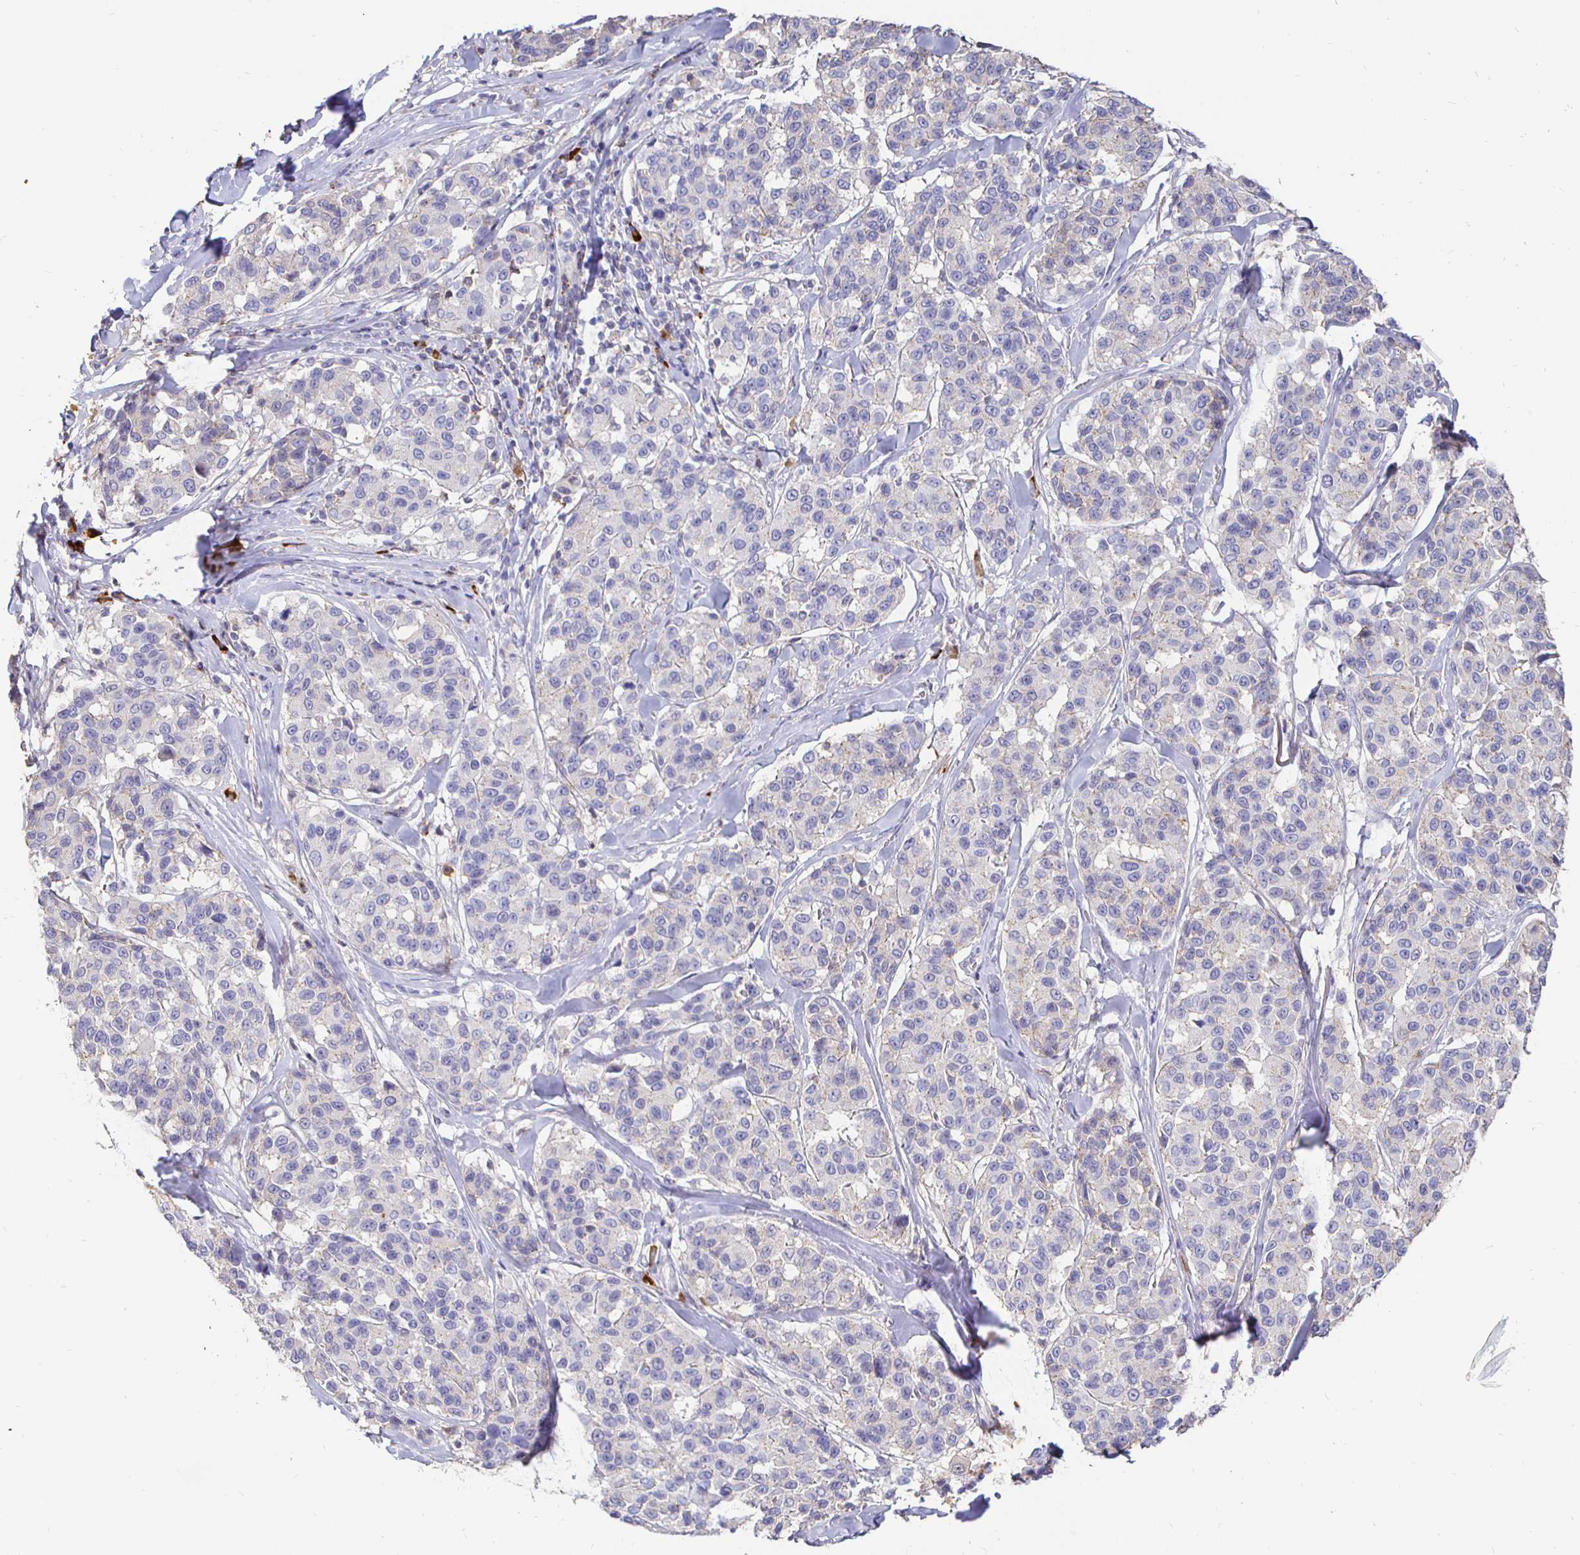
{"staining": {"intensity": "negative", "quantity": "none", "location": "none"}, "tissue": "melanoma", "cell_type": "Tumor cells", "image_type": "cancer", "snomed": [{"axis": "morphology", "description": "Malignant melanoma, NOS"}, {"axis": "topography", "description": "Skin"}], "caption": "IHC histopathology image of melanoma stained for a protein (brown), which shows no expression in tumor cells.", "gene": "CXCR3", "patient": {"sex": "female", "age": 66}}